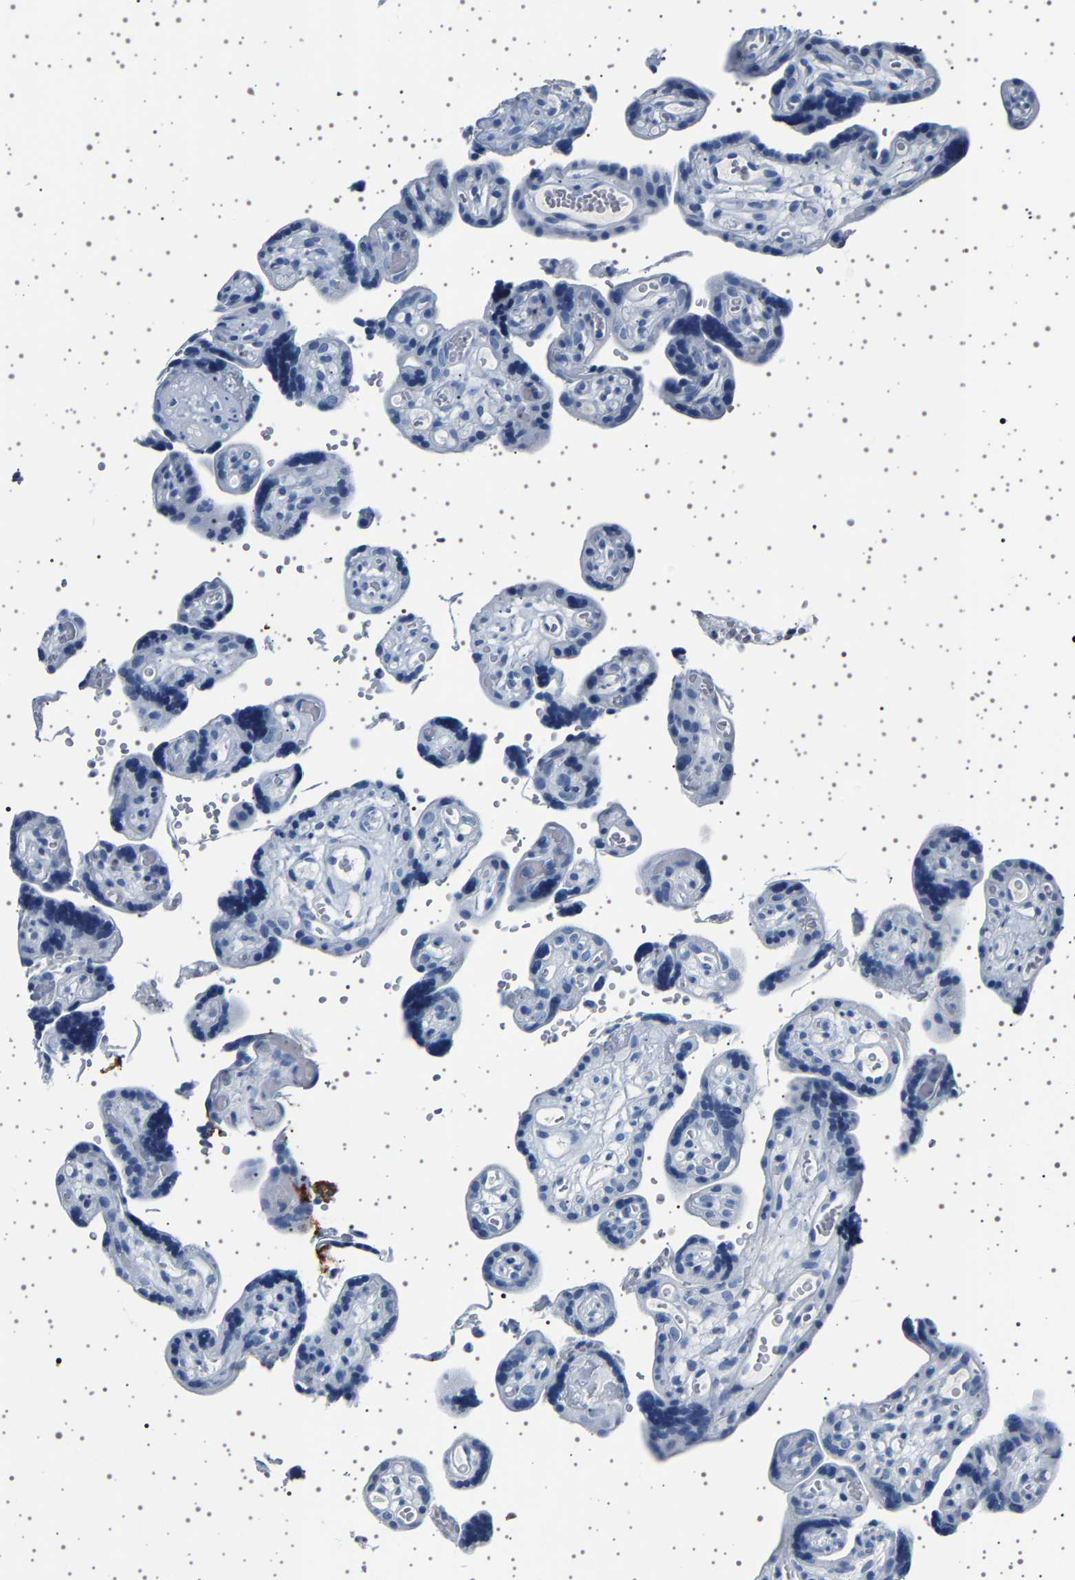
{"staining": {"intensity": "negative", "quantity": "none", "location": "none"}, "tissue": "placenta", "cell_type": "Decidual cells", "image_type": "normal", "snomed": [{"axis": "morphology", "description": "Normal tissue, NOS"}, {"axis": "topography", "description": "Placenta"}], "caption": "An immunohistochemistry (IHC) histopathology image of unremarkable placenta is shown. There is no staining in decidual cells of placenta.", "gene": "TFF3", "patient": {"sex": "female", "age": 30}}